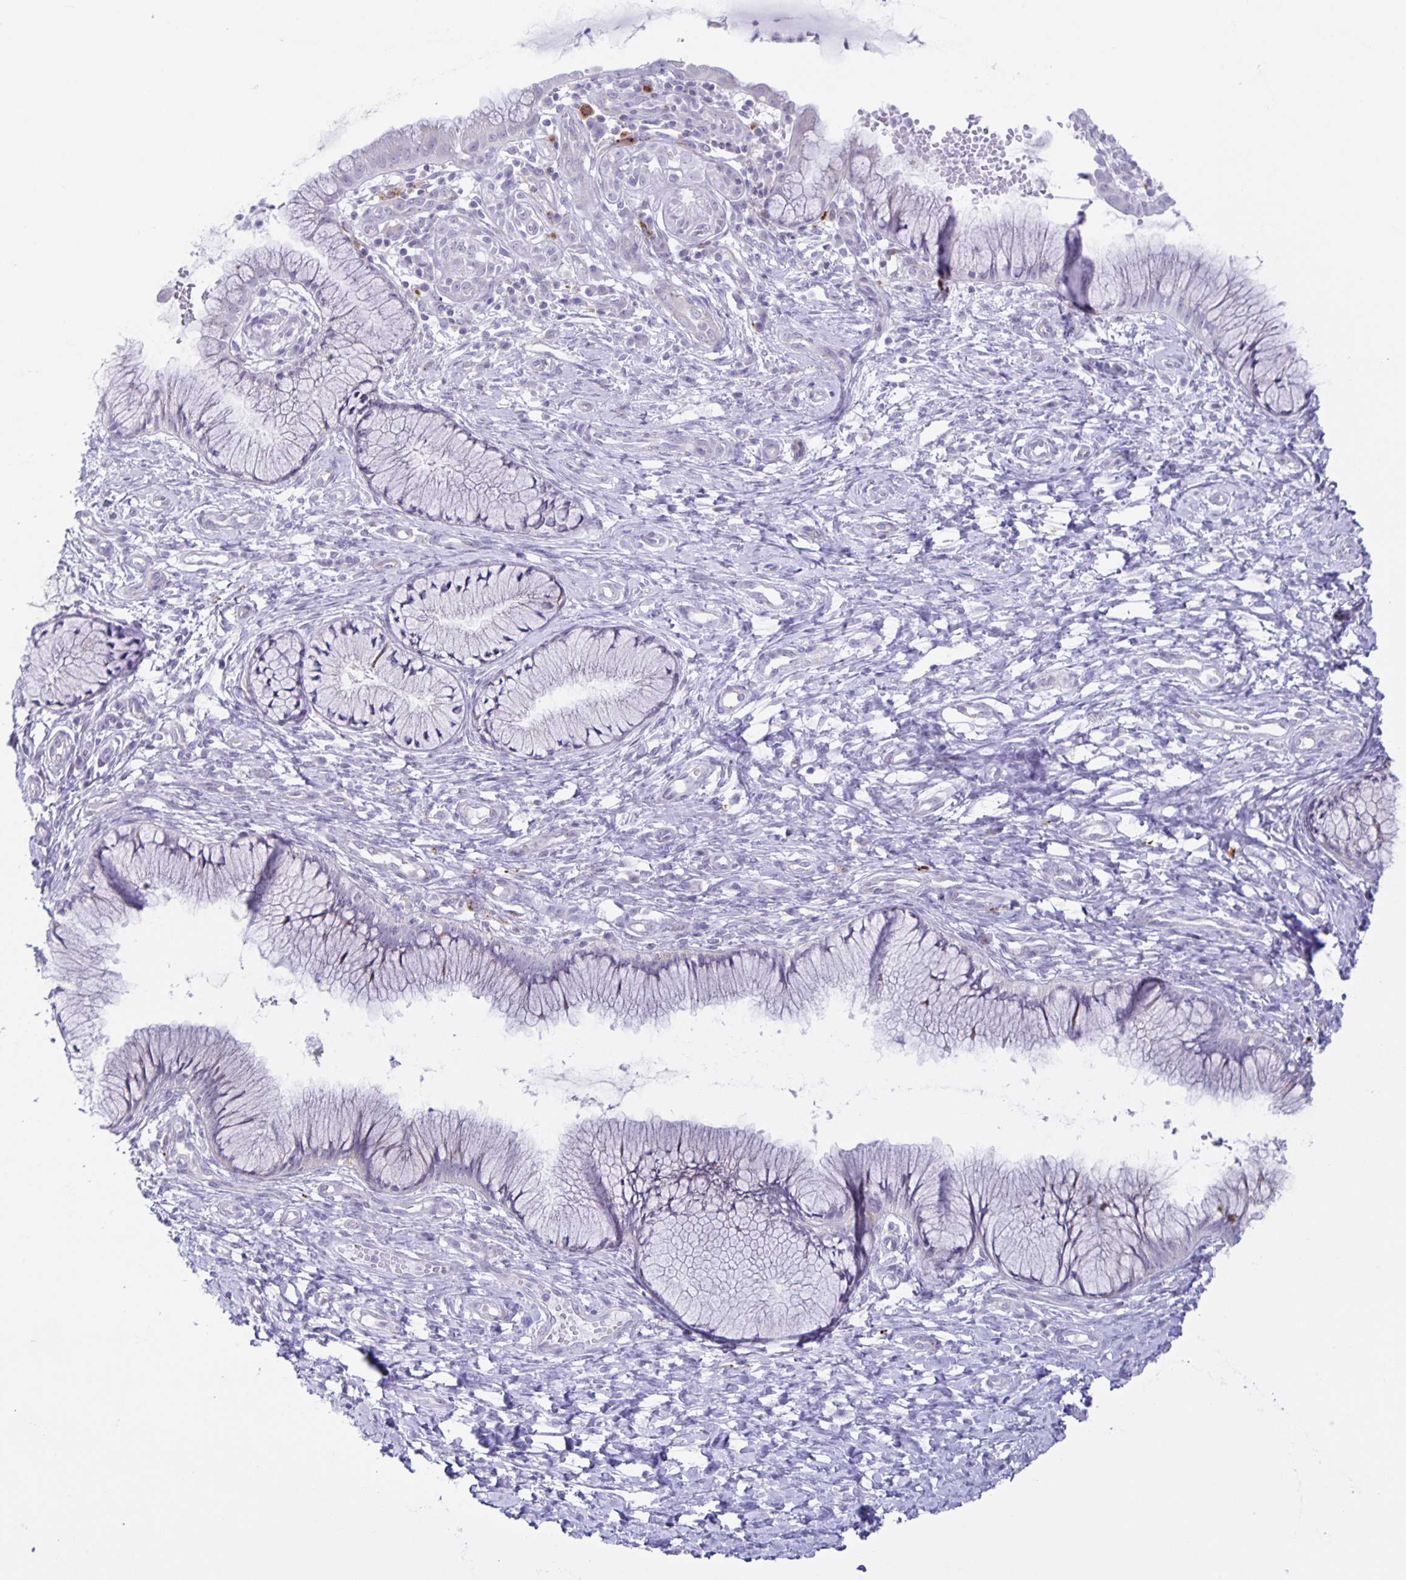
{"staining": {"intensity": "negative", "quantity": "none", "location": "none"}, "tissue": "cervix", "cell_type": "Glandular cells", "image_type": "normal", "snomed": [{"axis": "morphology", "description": "Normal tissue, NOS"}, {"axis": "topography", "description": "Cervix"}], "caption": "Glandular cells show no significant staining in unremarkable cervix.", "gene": "LIPA", "patient": {"sex": "female", "age": 37}}